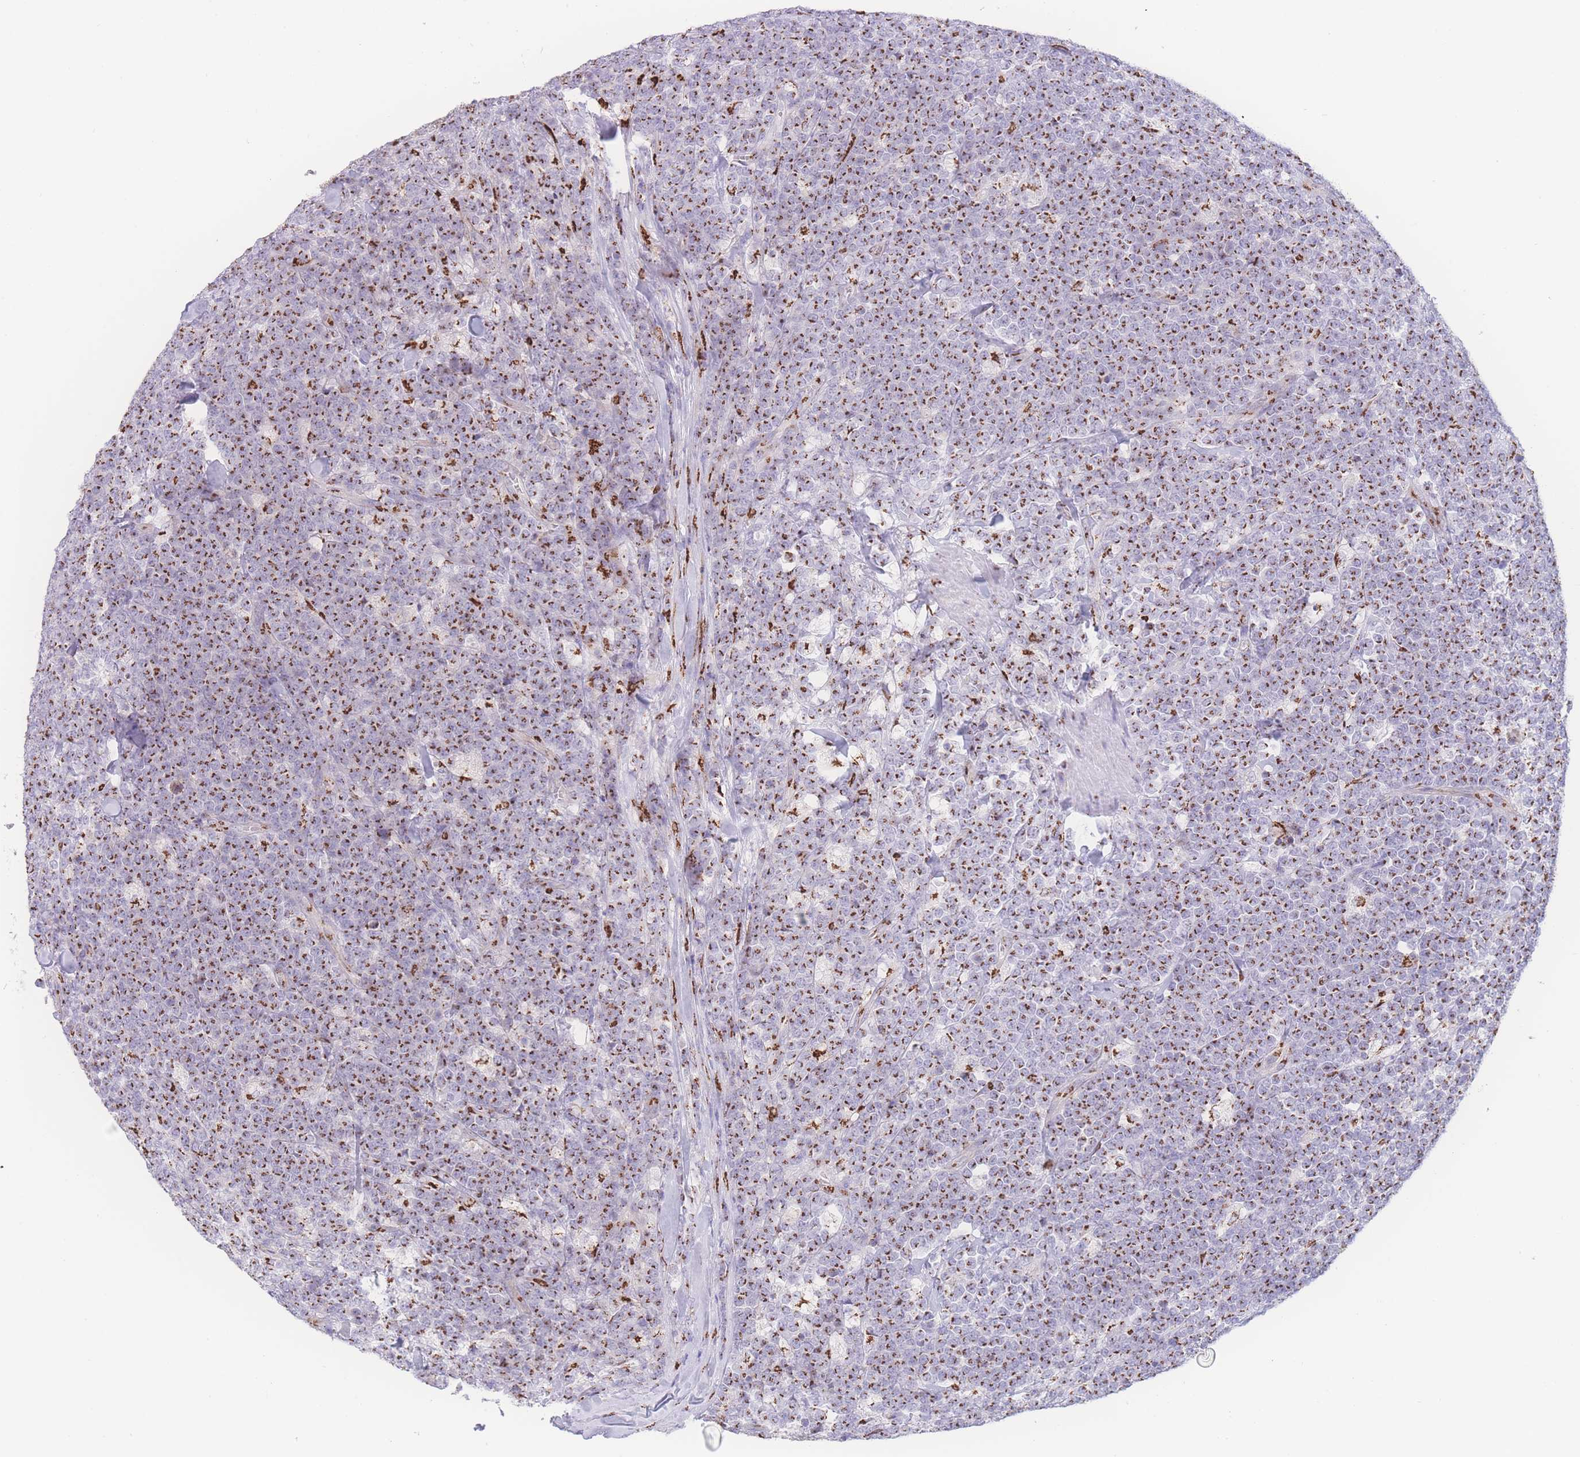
{"staining": {"intensity": "strong", "quantity": ">75%", "location": "cytoplasmic/membranous"}, "tissue": "lymphoma", "cell_type": "Tumor cells", "image_type": "cancer", "snomed": [{"axis": "morphology", "description": "Malignant lymphoma, non-Hodgkin's type, High grade"}, {"axis": "topography", "description": "Small intestine"}, {"axis": "topography", "description": "Colon"}], "caption": "Immunohistochemistry (IHC) image of neoplastic tissue: human lymphoma stained using immunohistochemistry shows high levels of strong protein expression localized specifically in the cytoplasmic/membranous of tumor cells, appearing as a cytoplasmic/membranous brown color.", "gene": "GOLM2", "patient": {"sex": "male", "age": 8}}